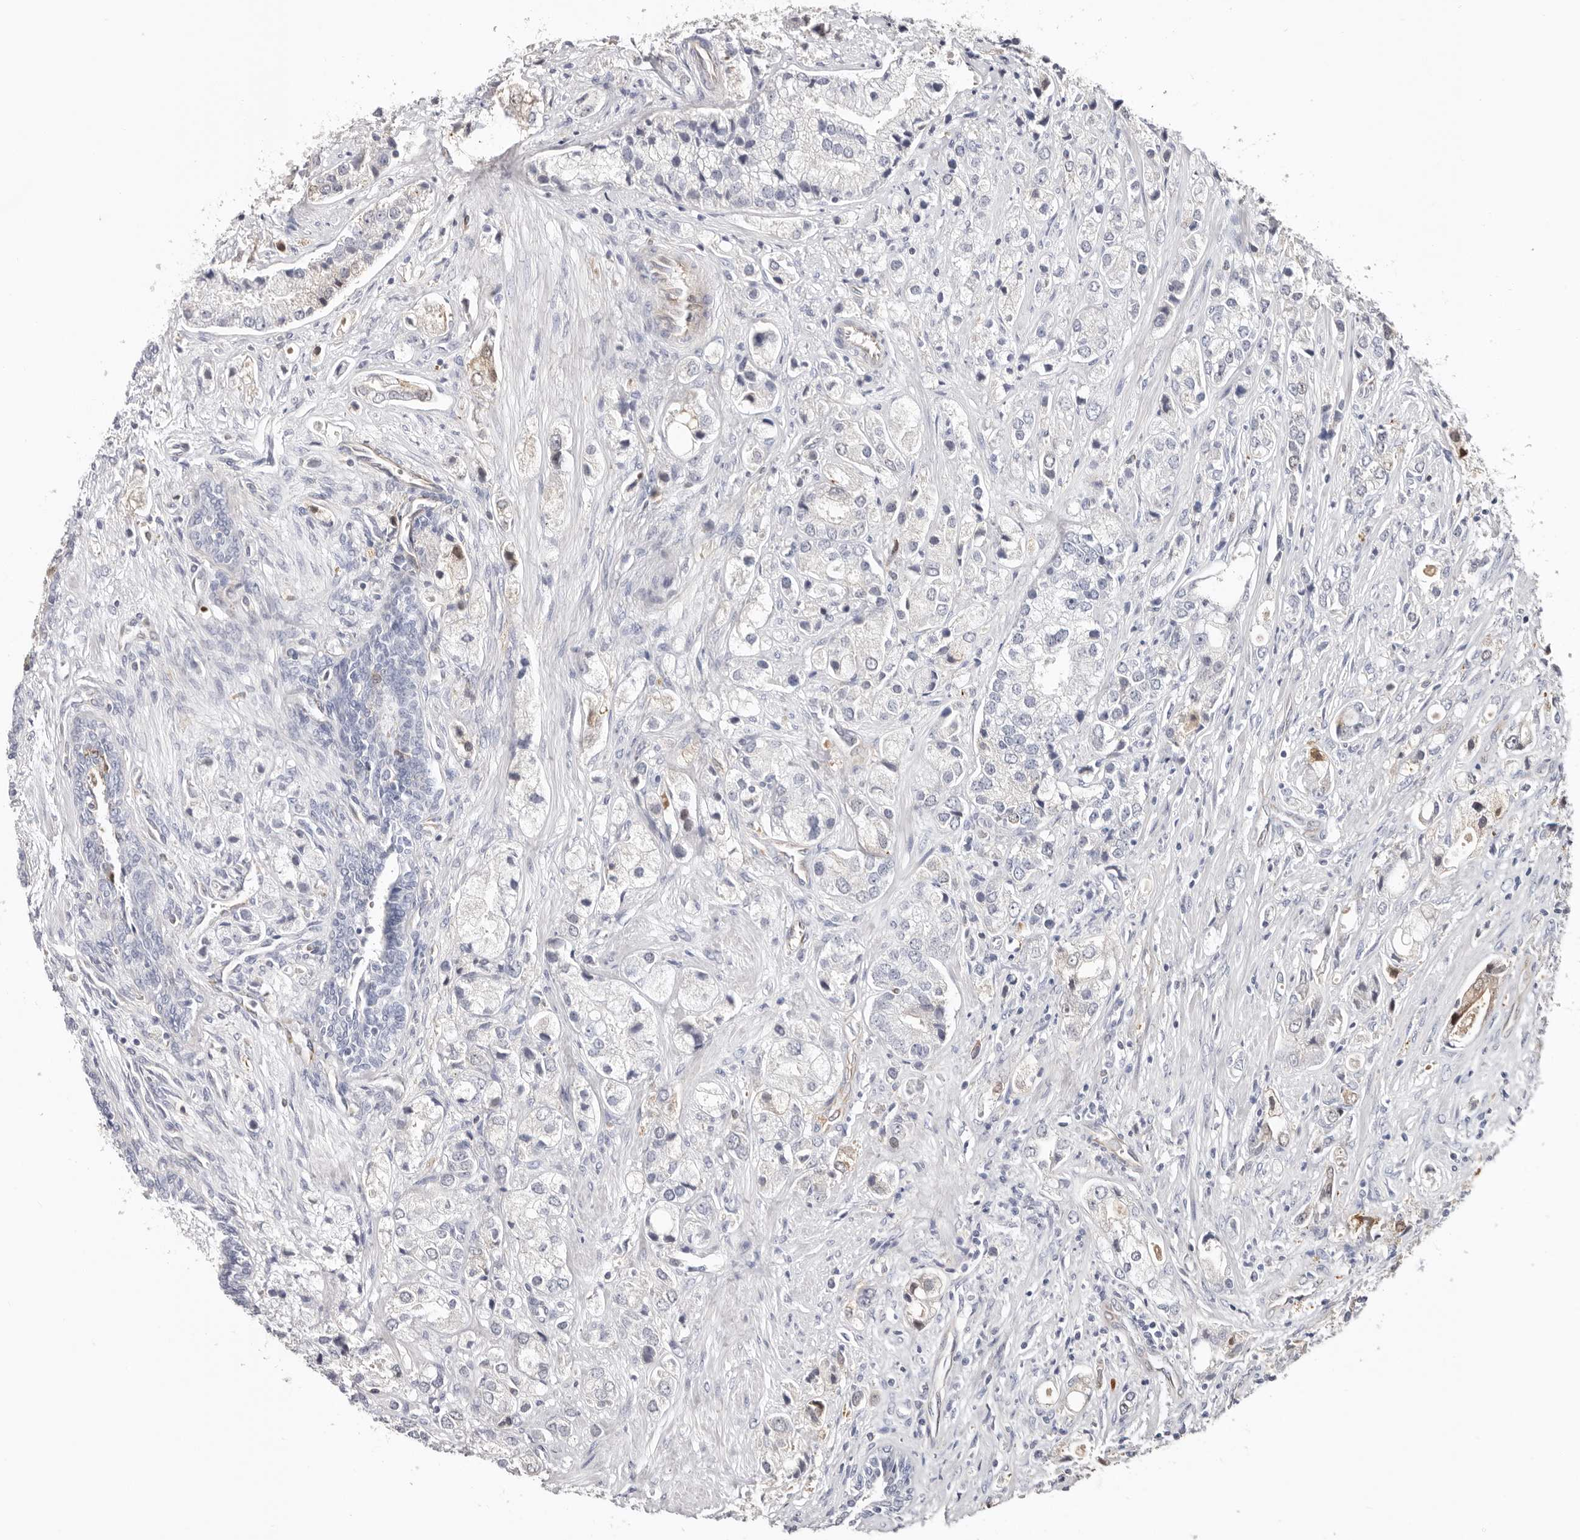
{"staining": {"intensity": "negative", "quantity": "none", "location": "none"}, "tissue": "prostate cancer", "cell_type": "Tumor cells", "image_type": "cancer", "snomed": [{"axis": "morphology", "description": "Adenocarcinoma, High grade"}, {"axis": "topography", "description": "Prostate"}], "caption": "Prostate adenocarcinoma (high-grade) stained for a protein using immunohistochemistry displays no positivity tumor cells.", "gene": "PKDCC", "patient": {"sex": "male", "age": 50}}